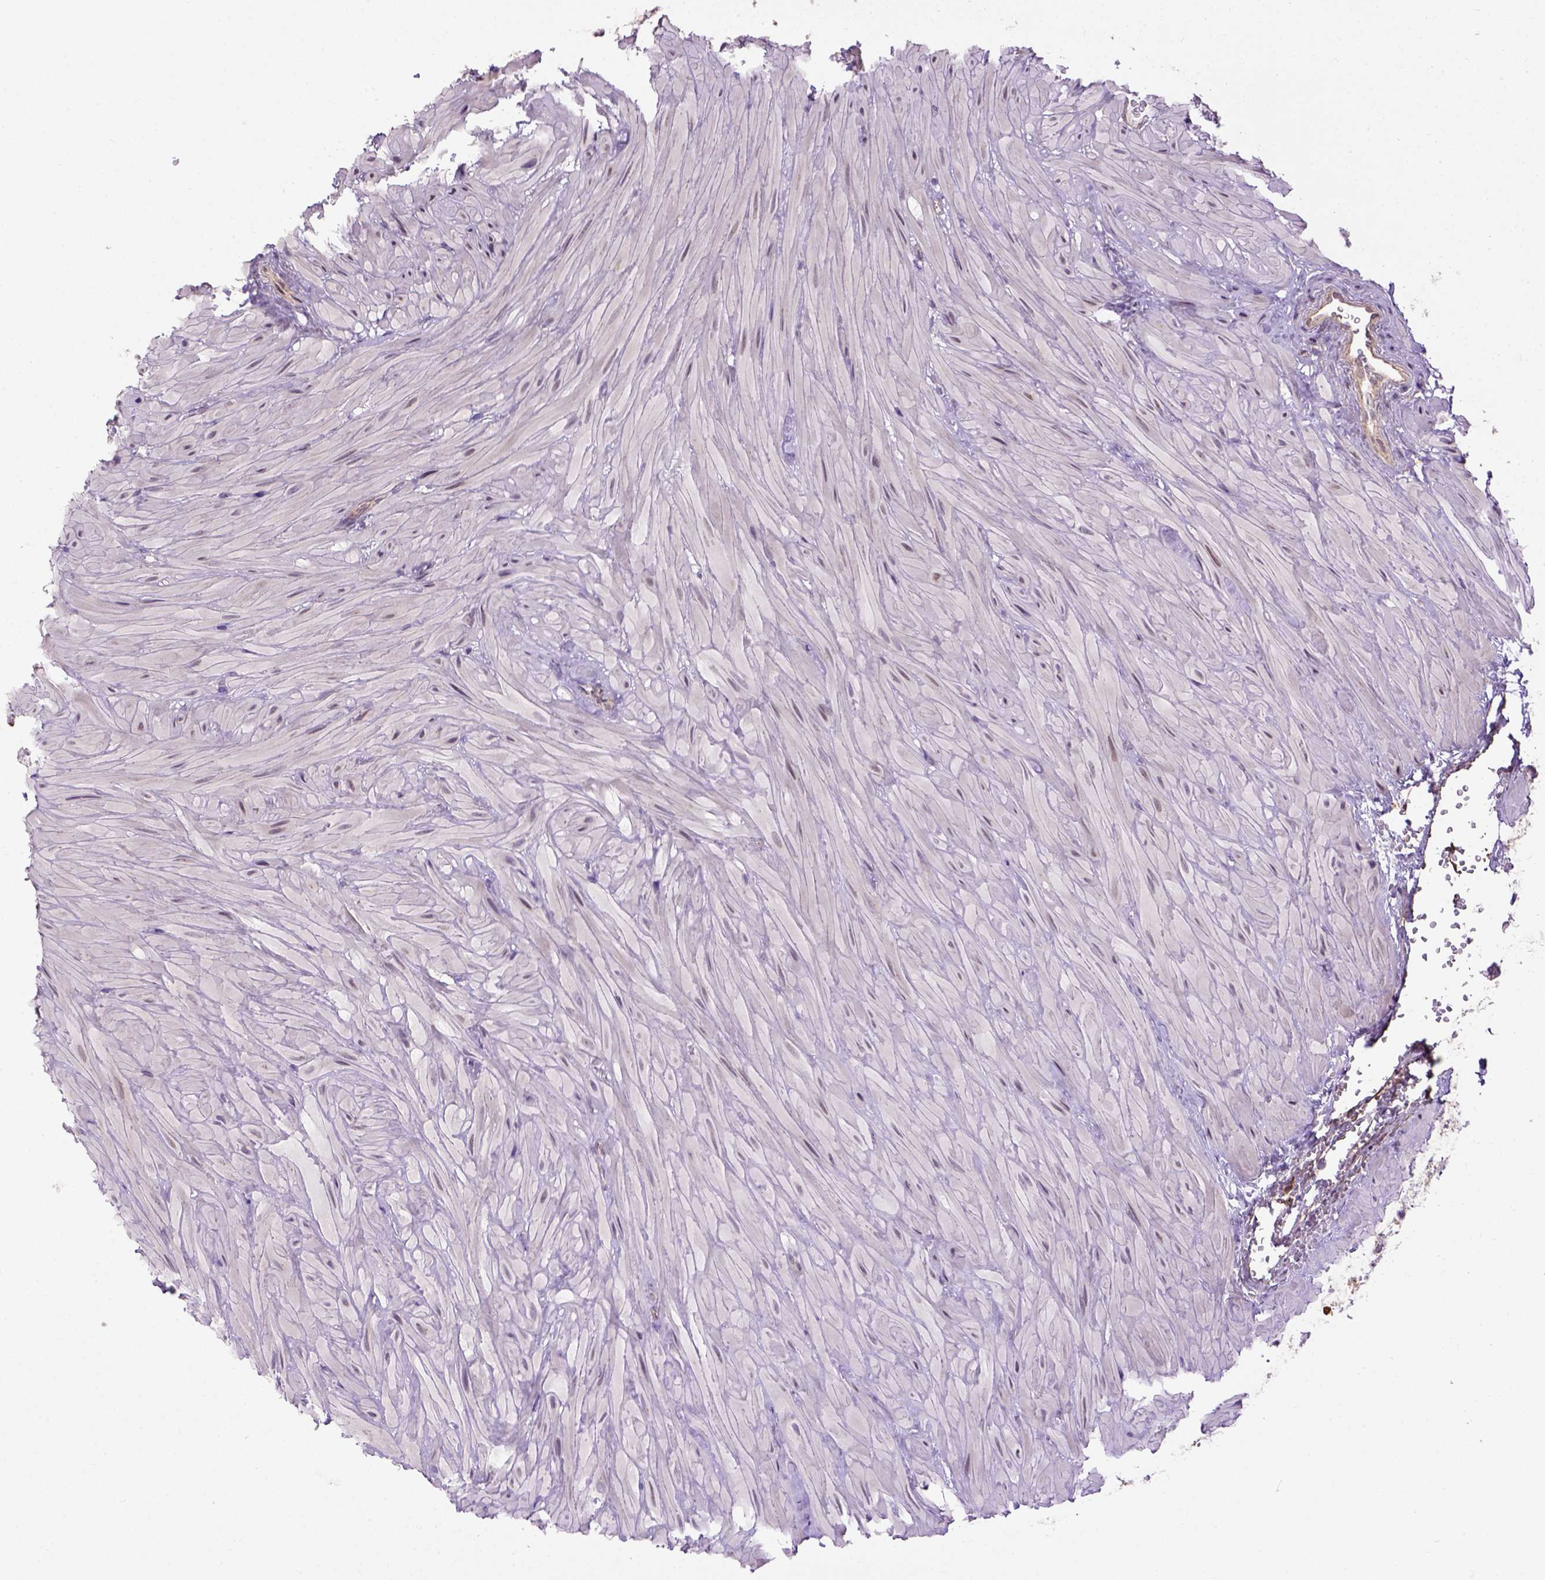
{"staining": {"intensity": "weak", "quantity": "<25%", "location": "cytoplasmic/membranous"}, "tissue": "seminal vesicle", "cell_type": "Glandular cells", "image_type": "normal", "snomed": [{"axis": "morphology", "description": "Normal tissue, NOS"}, {"axis": "topography", "description": "Seminal veicle"}], "caption": "The micrograph reveals no significant staining in glandular cells of seminal vesicle. (Stains: DAB immunohistochemistry with hematoxylin counter stain, Microscopy: brightfield microscopy at high magnification).", "gene": "KAZN", "patient": {"sex": "male", "age": 60}}